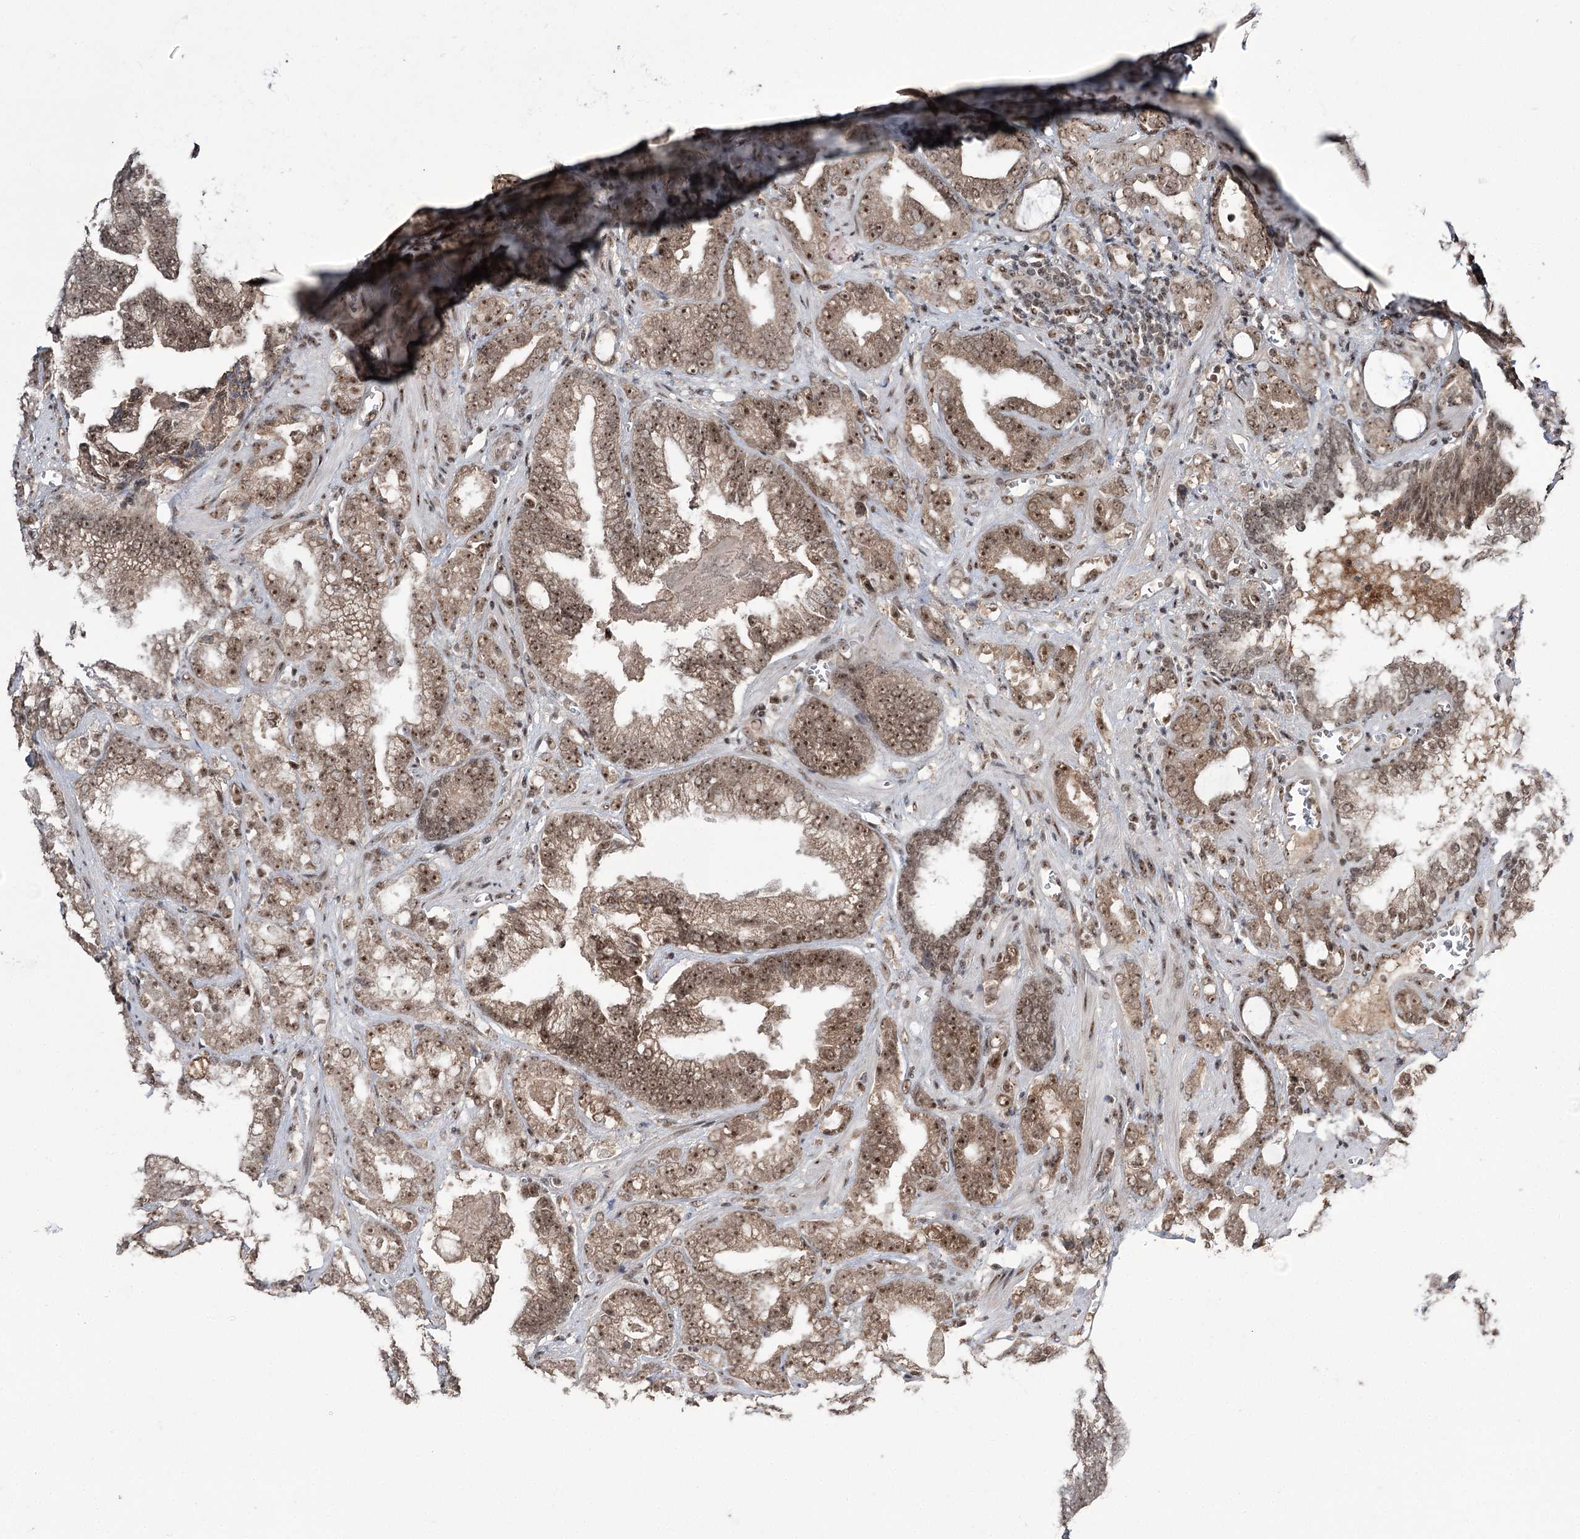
{"staining": {"intensity": "moderate", "quantity": ">75%", "location": "cytoplasmic/membranous,nuclear"}, "tissue": "prostate cancer", "cell_type": "Tumor cells", "image_type": "cancer", "snomed": [{"axis": "morphology", "description": "Adenocarcinoma, High grade"}, {"axis": "topography", "description": "Prostate and seminal vesicle, NOS"}], "caption": "Adenocarcinoma (high-grade) (prostate) tissue exhibits moderate cytoplasmic/membranous and nuclear staining in approximately >75% of tumor cells", "gene": "ERCC3", "patient": {"sex": "male", "age": 67}}